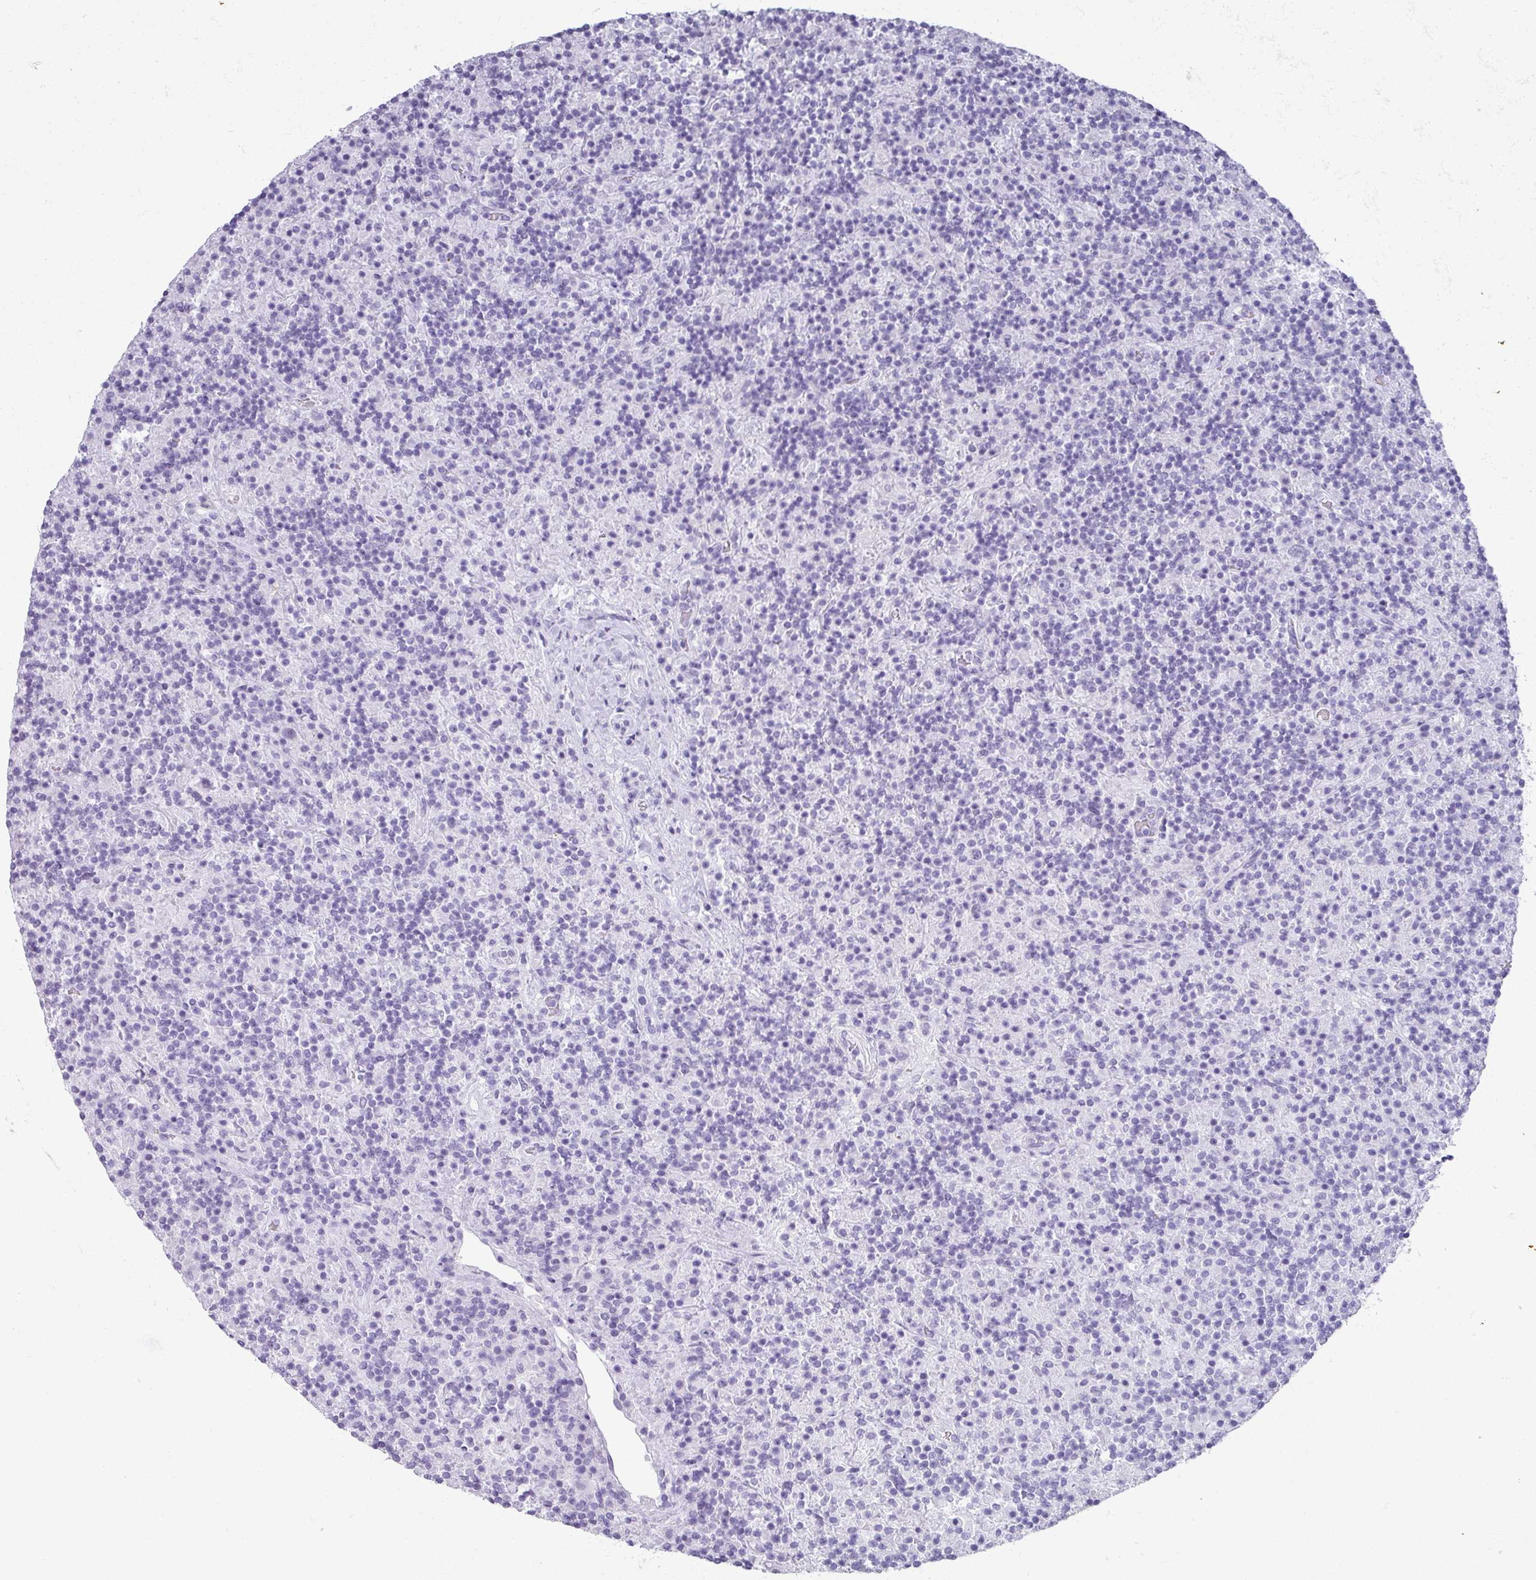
{"staining": {"intensity": "negative", "quantity": "none", "location": "none"}, "tissue": "lymphoma", "cell_type": "Tumor cells", "image_type": "cancer", "snomed": [{"axis": "morphology", "description": "Hodgkin's disease, NOS"}, {"axis": "topography", "description": "Lymph node"}], "caption": "DAB (3,3'-diaminobenzidine) immunohistochemical staining of Hodgkin's disease reveals no significant positivity in tumor cells. The staining was performed using DAB (3,3'-diaminobenzidine) to visualize the protein expression in brown, while the nuclei were stained in blue with hematoxylin (Magnification: 20x).", "gene": "RBMY1F", "patient": {"sex": "male", "age": 70}}